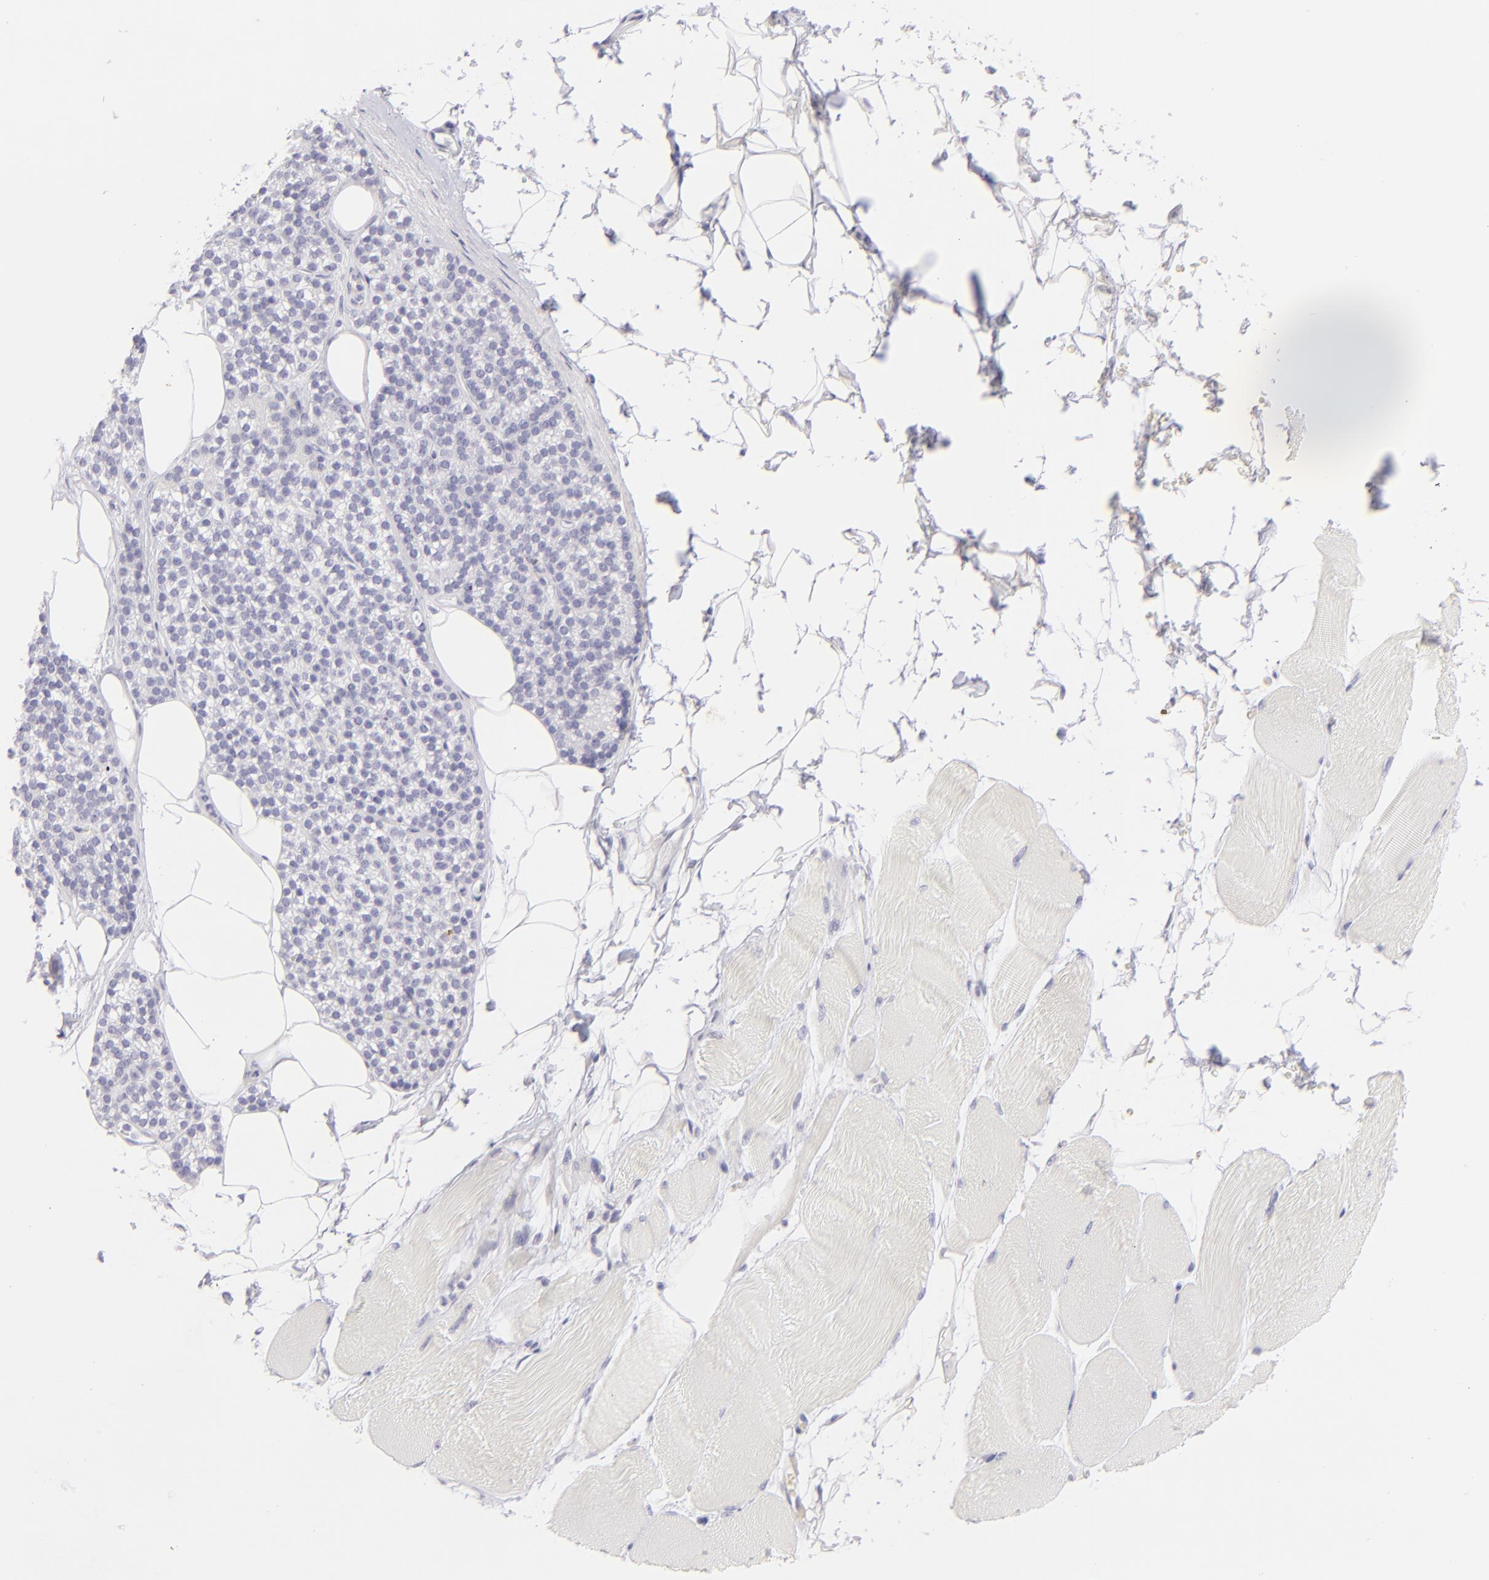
{"staining": {"intensity": "negative", "quantity": "none", "location": "none"}, "tissue": "skeletal muscle", "cell_type": "Myocytes", "image_type": "normal", "snomed": [{"axis": "morphology", "description": "Normal tissue, NOS"}, {"axis": "topography", "description": "Skeletal muscle"}, {"axis": "topography", "description": "Parathyroid gland"}], "caption": "Myocytes show no significant protein staining in benign skeletal muscle.", "gene": "FCER2", "patient": {"sex": "female", "age": 37}}